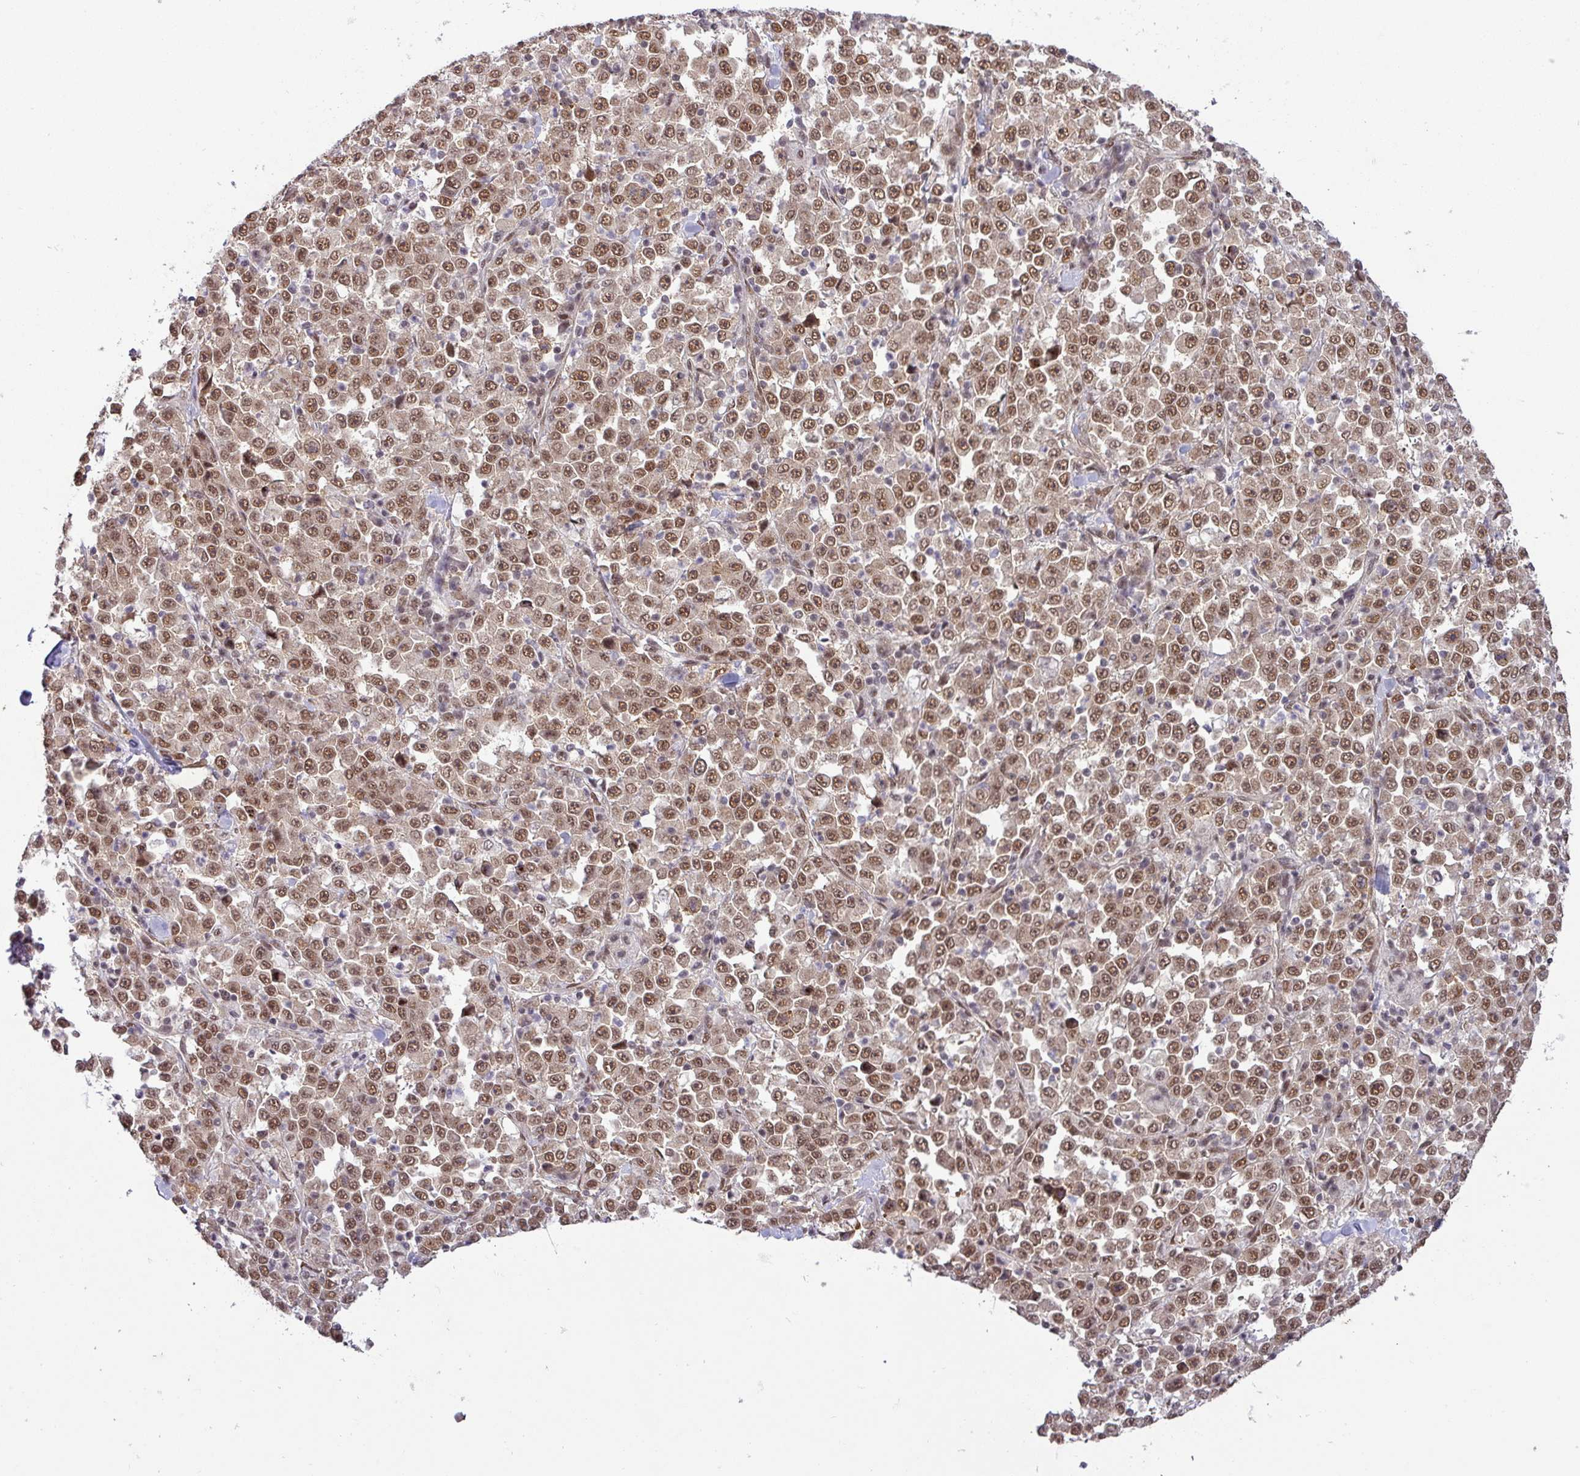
{"staining": {"intensity": "moderate", "quantity": ">75%", "location": "nuclear"}, "tissue": "stomach cancer", "cell_type": "Tumor cells", "image_type": "cancer", "snomed": [{"axis": "morphology", "description": "Normal tissue, NOS"}, {"axis": "morphology", "description": "Adenocarcinoma, NOS"}, {"axis": "topography", "description": "Stomach, upper"}, {"axis": "topography", "description": "Stomach"}], "caption": "Immunohistochemical staining of human stomach adenocarcinoma exhibits medium levels of moderate nuclear protein expression in about >75% of tumor cells.", "gene": "SRSF2", "patient": {"sex": "male", "age": 59}}